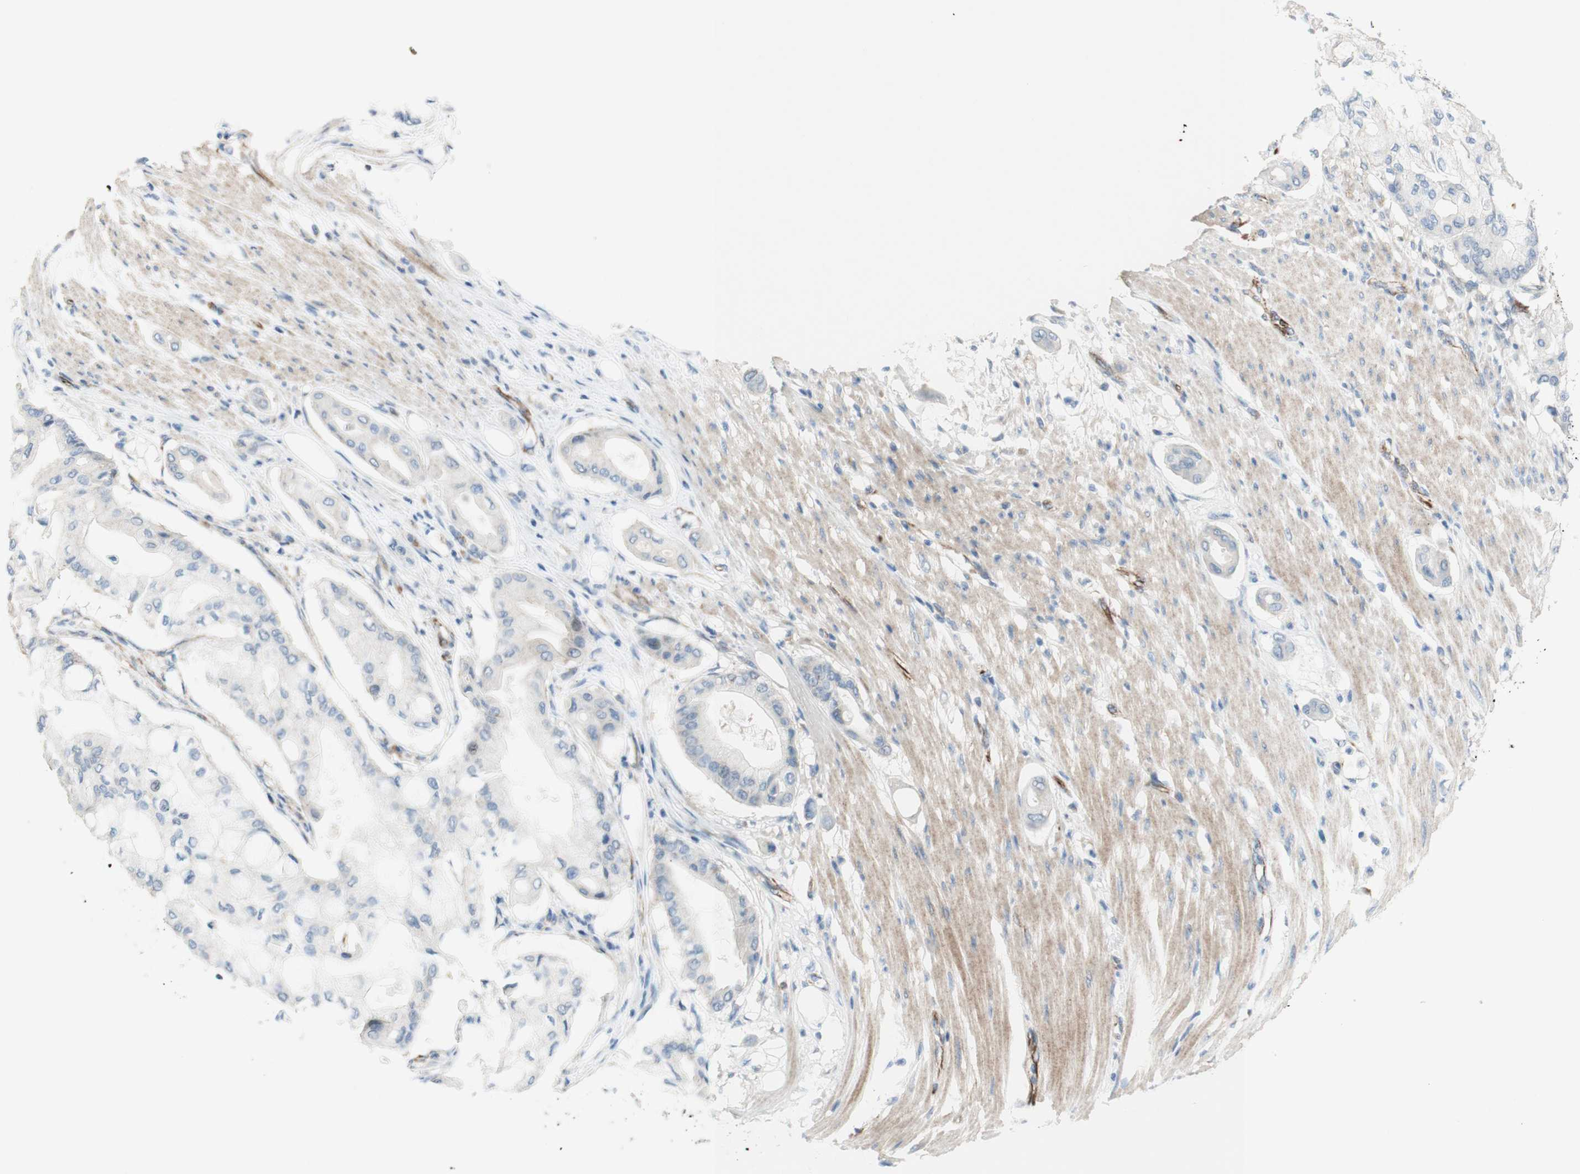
{"staining": {"intensity": "negative", "quantity": "none", "location": "none"}, "tissue": "pancreatic cancer", "cell_type": "Tumor cells", "image_type": "cancer", "snomed": [{"axis": "morphology", "description": "Adenocarcinoma, NOS"}, {"axis": "morphology", "description": "Adenocarcinoma, metastatic, NOS"}, {"axis": "topography", "description": "Lymph node"}, {"axis": "topography", "description": "Pancreas"}, {"axis": "topography", "description": "Duodenum"}], "caption": "Protein analysis of pancreatic cancer (metastatic adenocarcinoma) demonstrates no significant positivity in tumor cells. (Brightfield microscopy of DAB (3,3'-diaminobenzidine) immunohistochemistry (IHC) at high magnification).", "gene": "POU2AF1", "patient": {"sex": "female", "age": 64}}